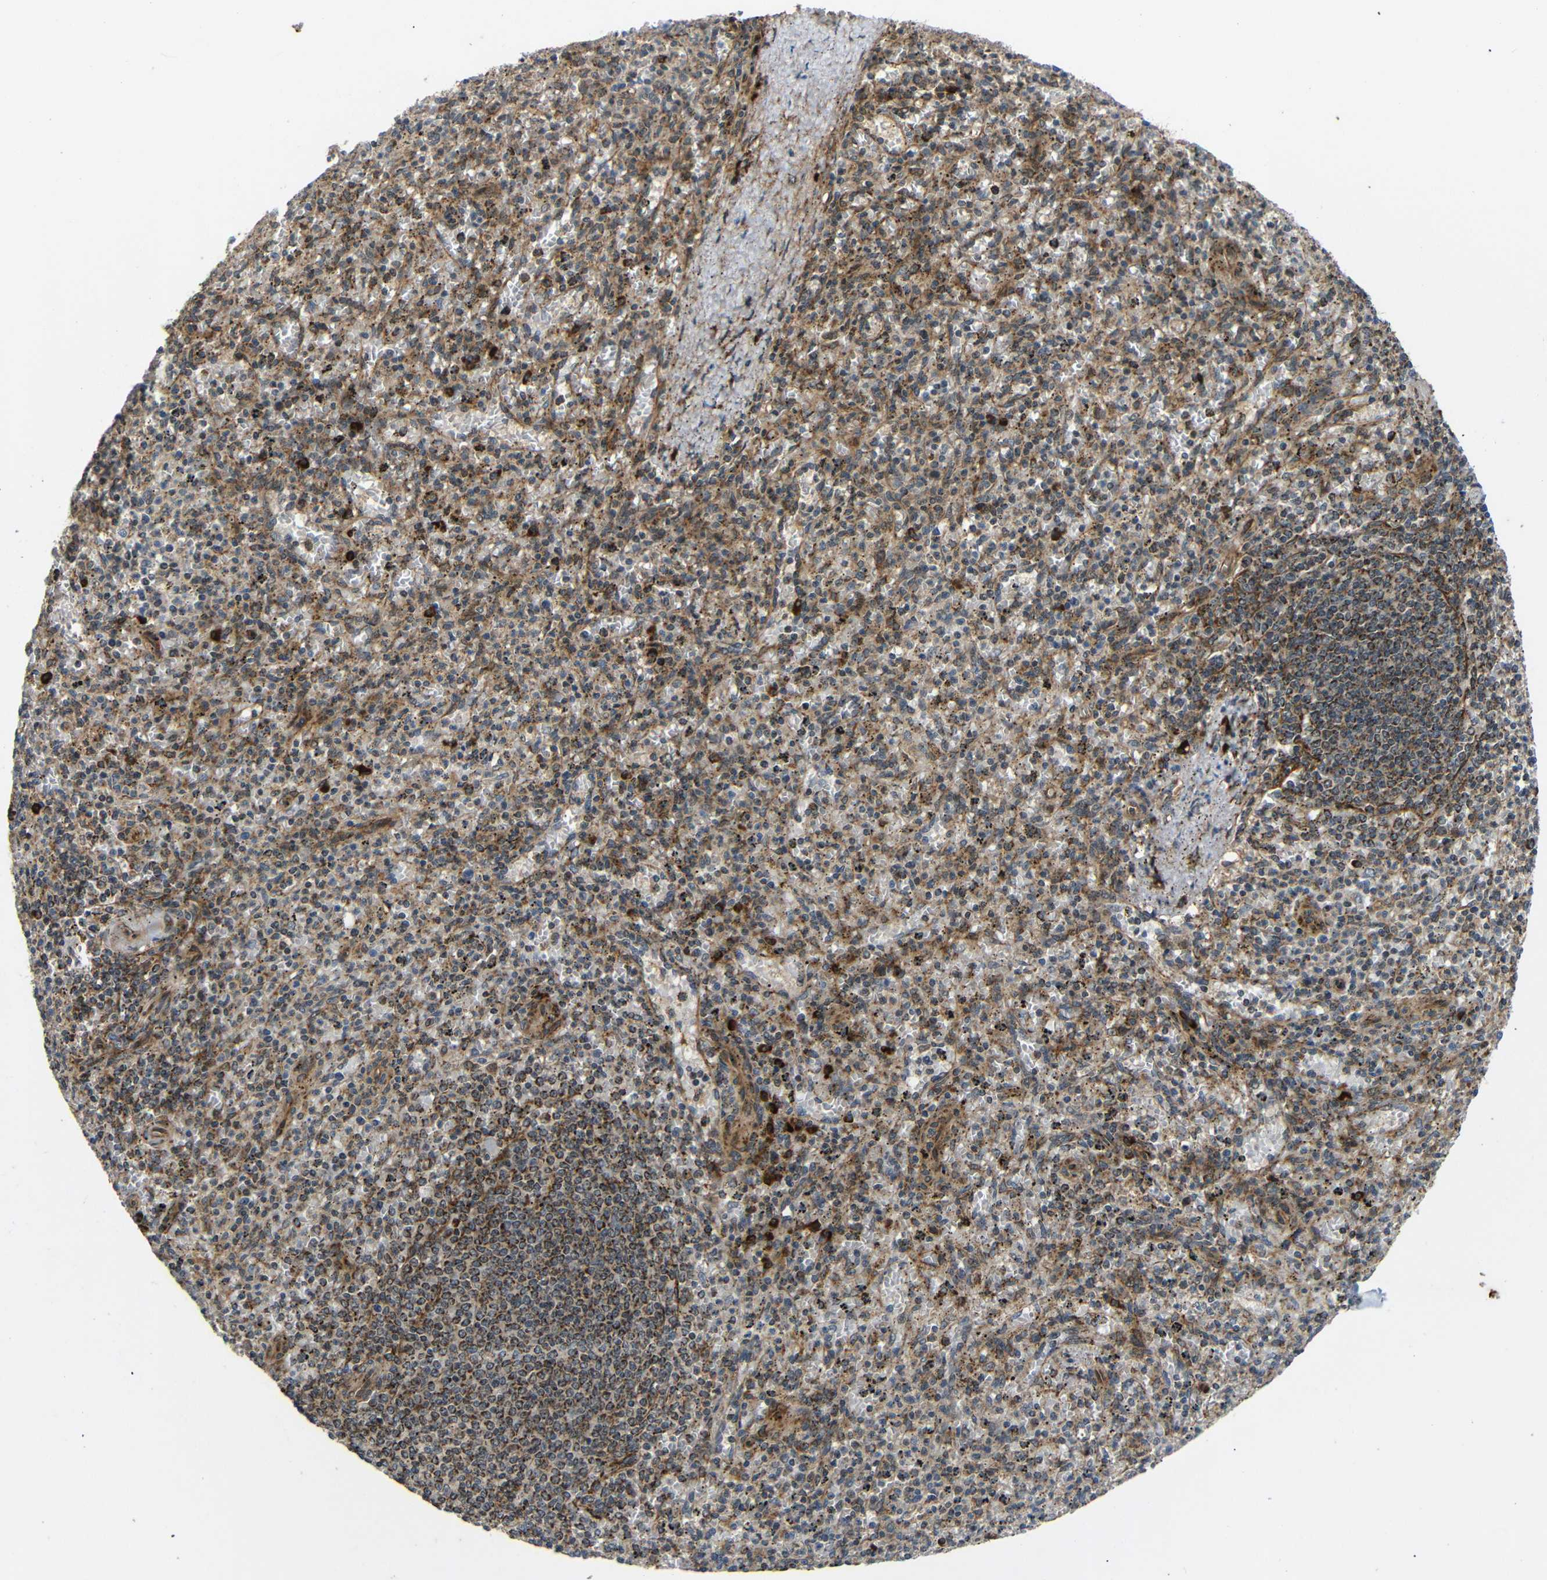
{"staining": {"intensity": "moderate", "quantity": ">75%", "location": "cytoplasmic/membranous"}, "tissue": "spleen", "cell_type": "Cells in red pulp", "image_type": "normal", "snomed": [{"axis": "morphology", "description": "Normal tissue, NOS"}, {"axis": "topography", "description": "Spleen"}], "caption": "Spleen stained with DAB immunohistochemistry exhibits medium levels of moderate cytoplasmic/membranous positivity in about >75% of cells in red pulp.", "gene": "KANK4", "patient": {"sex": "male", "age": 72}}